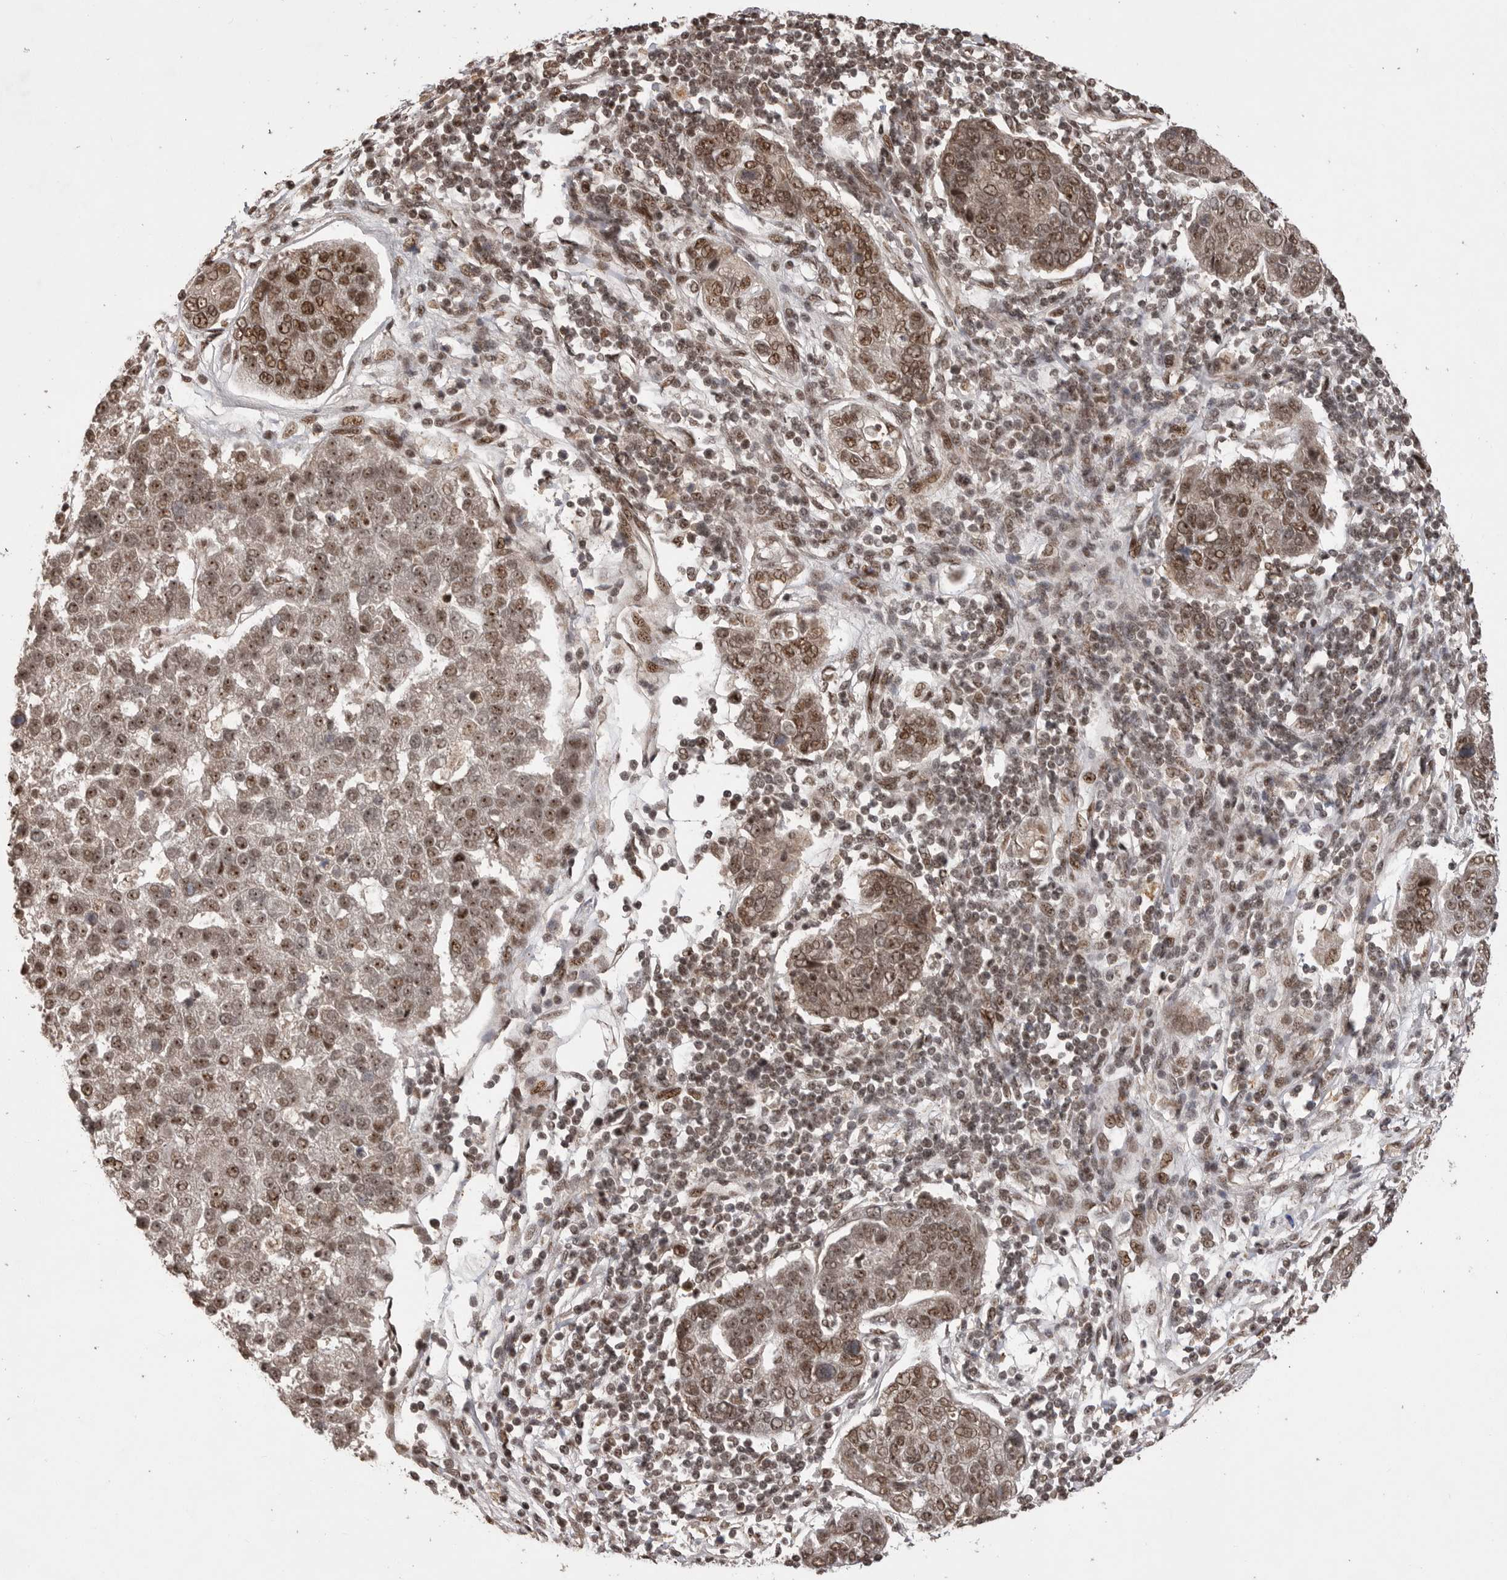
{"staining": {"intensity": "moderate", "quantity": ">75%", "location": "nuclear"}, "tissue": "pancreatic cancer", "cell_type": "Tumor cells", "image_type": "cancer", "snomed": [{"axis": "morphology", "description": "Adenocarcinoma, NOS"}, {"axis": "topography", "description": "Pancreas"}], "caption": "There is medium levels of moderate nuclear expression in tumor cells of pancreatic cancer (adenocarcinoma), as demonstrated by immunohistochemical staining (brown color).", "gene": "PPP1R8", "patient": {"sex": "female", "age": 61}}